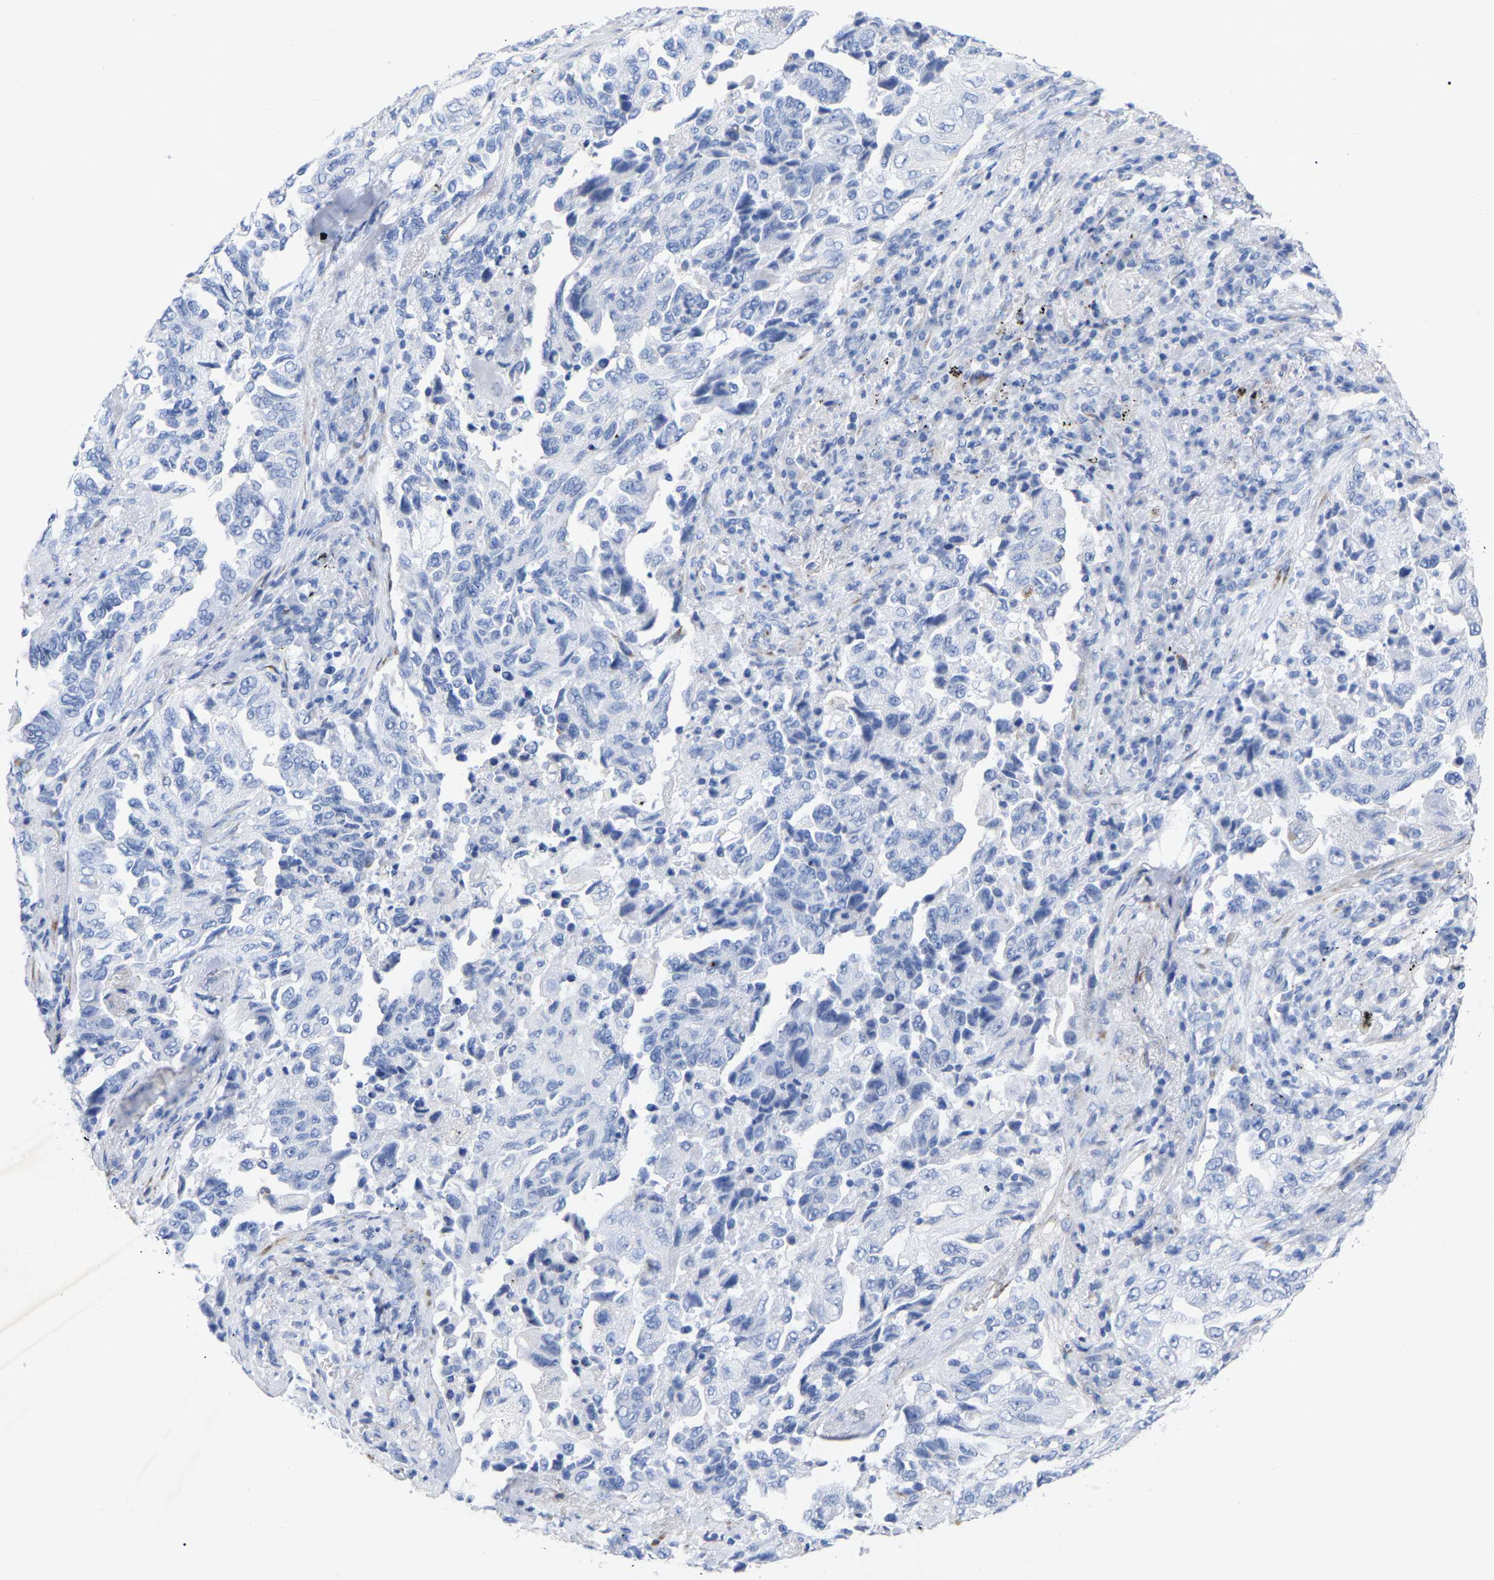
{"staining": {"intensity": "negative", "quantity": "none", "location": "none"}, "tissue": "lung cancer", "cell_type": "Tumor cells", "image_type": "cancer", "snomed": [{"axis": "morphology", "description": "Adenocarcinoma, NOS"}, {"axis": "topography", "description": "Lung"}], "caption": "Tumor cells are negative for brown protein staining in lung cancer (adenocarcinoma).", "gene": "HAPLN1", "patient": {"sex": "female", "age": 51}}